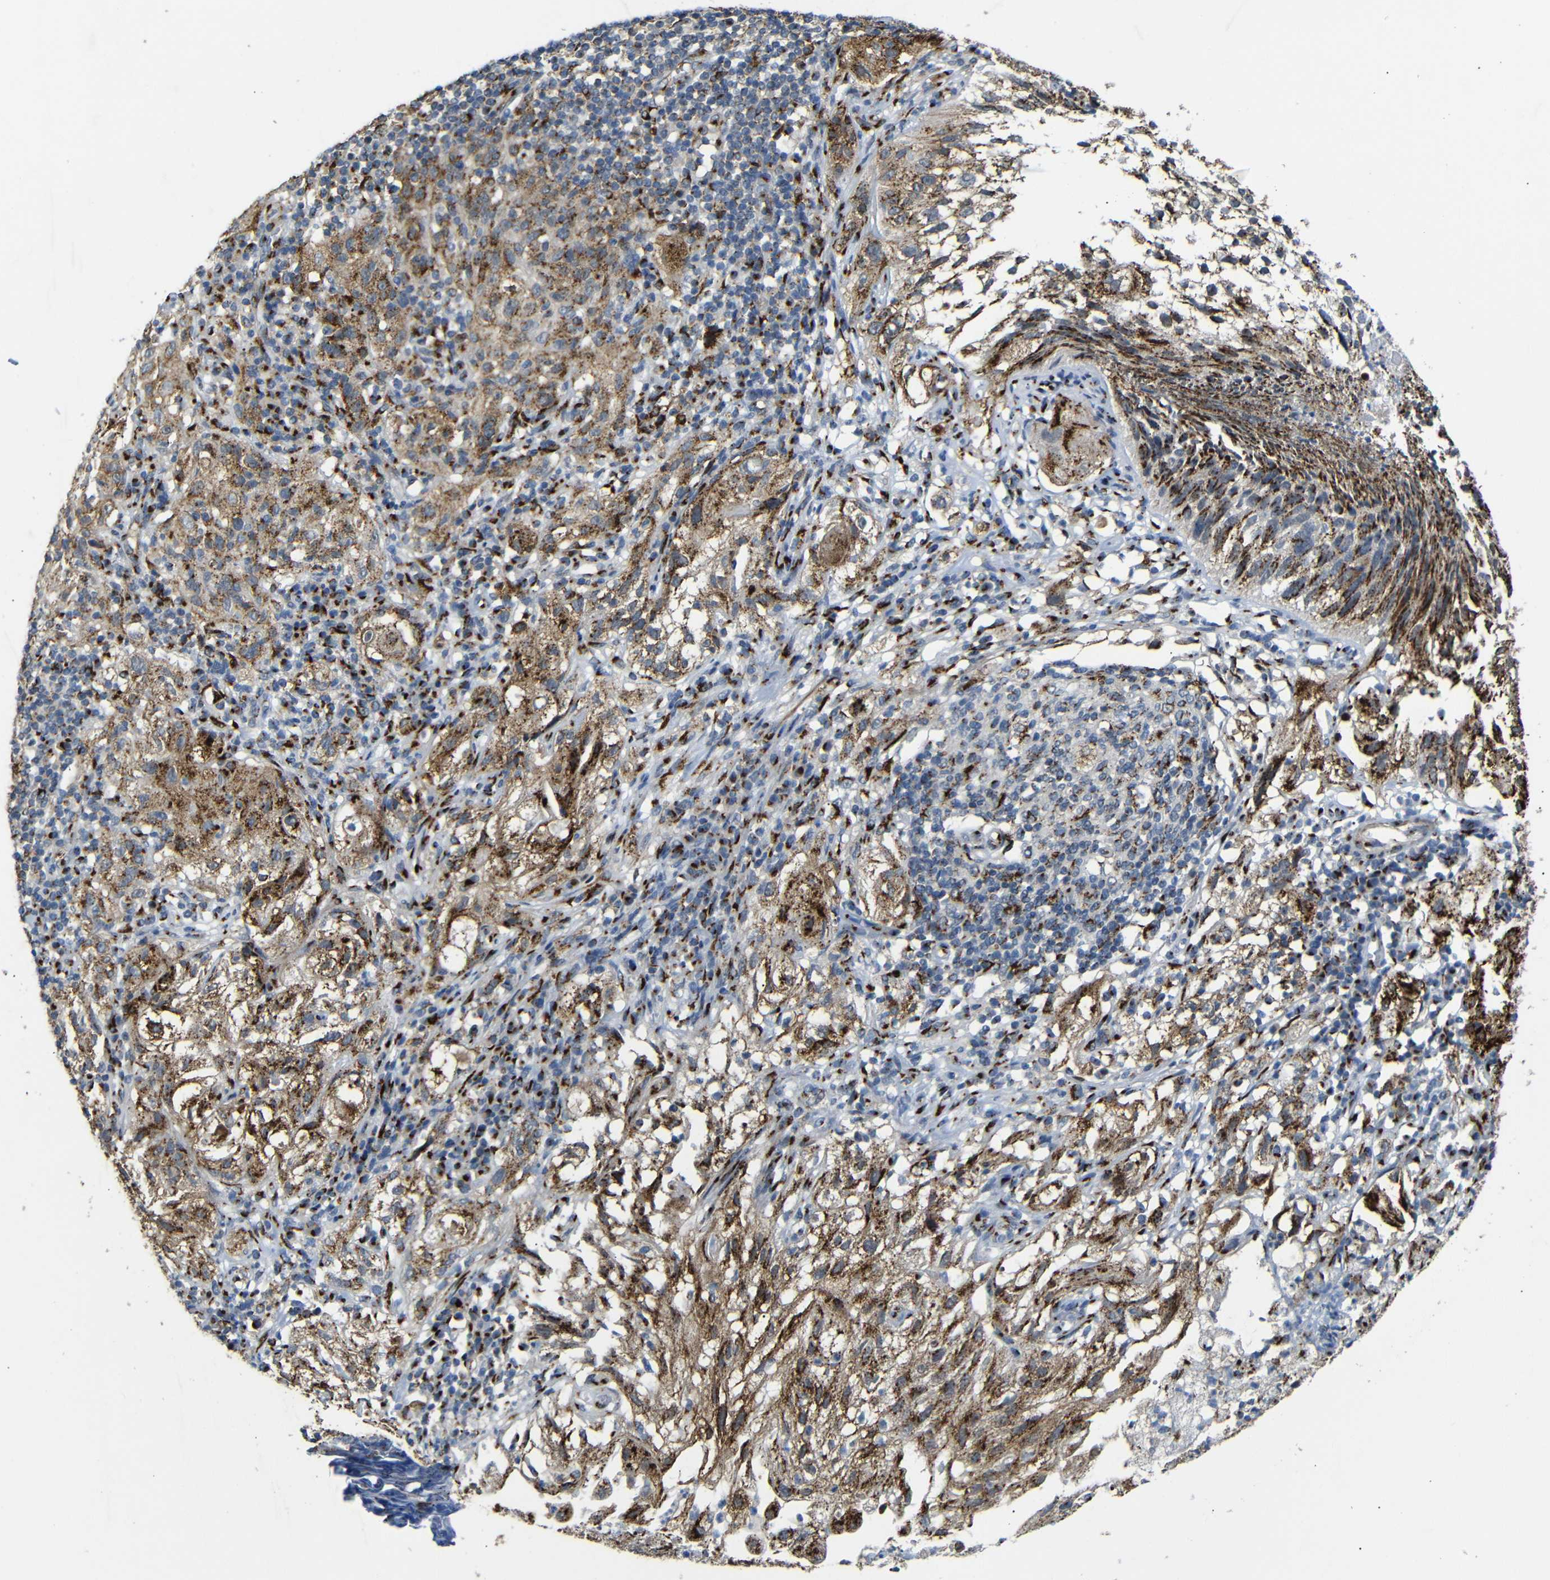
{"staining": {"intensity": "moderate", "quantity": ">75%", "location": "cytoplasmic/membranous"}, "tissue": "lung cancer", "cell_type": "Tumor cells", "image_type": "cancer", "snomed": [{"axis": "morphology", "description": "Inflammation, NOS"}, {"axis": "morphology", "description": "Squamous cell carcinoma, NOS"}, {"axis": "topography", "description": "Lymph node"}, {"axis": "topography", "description": "Soft tissue"}, {"axis": "topography", "description": "Lung"}], "caption": "This is an image of IHC staining of lung cancer (squamous cell carcinoma), which shows moderate positivity in the cytoplasmic/membranous of tumor cells.", "gene": "TGOLN2", "patient": {"sex": "male", "age": 66}}